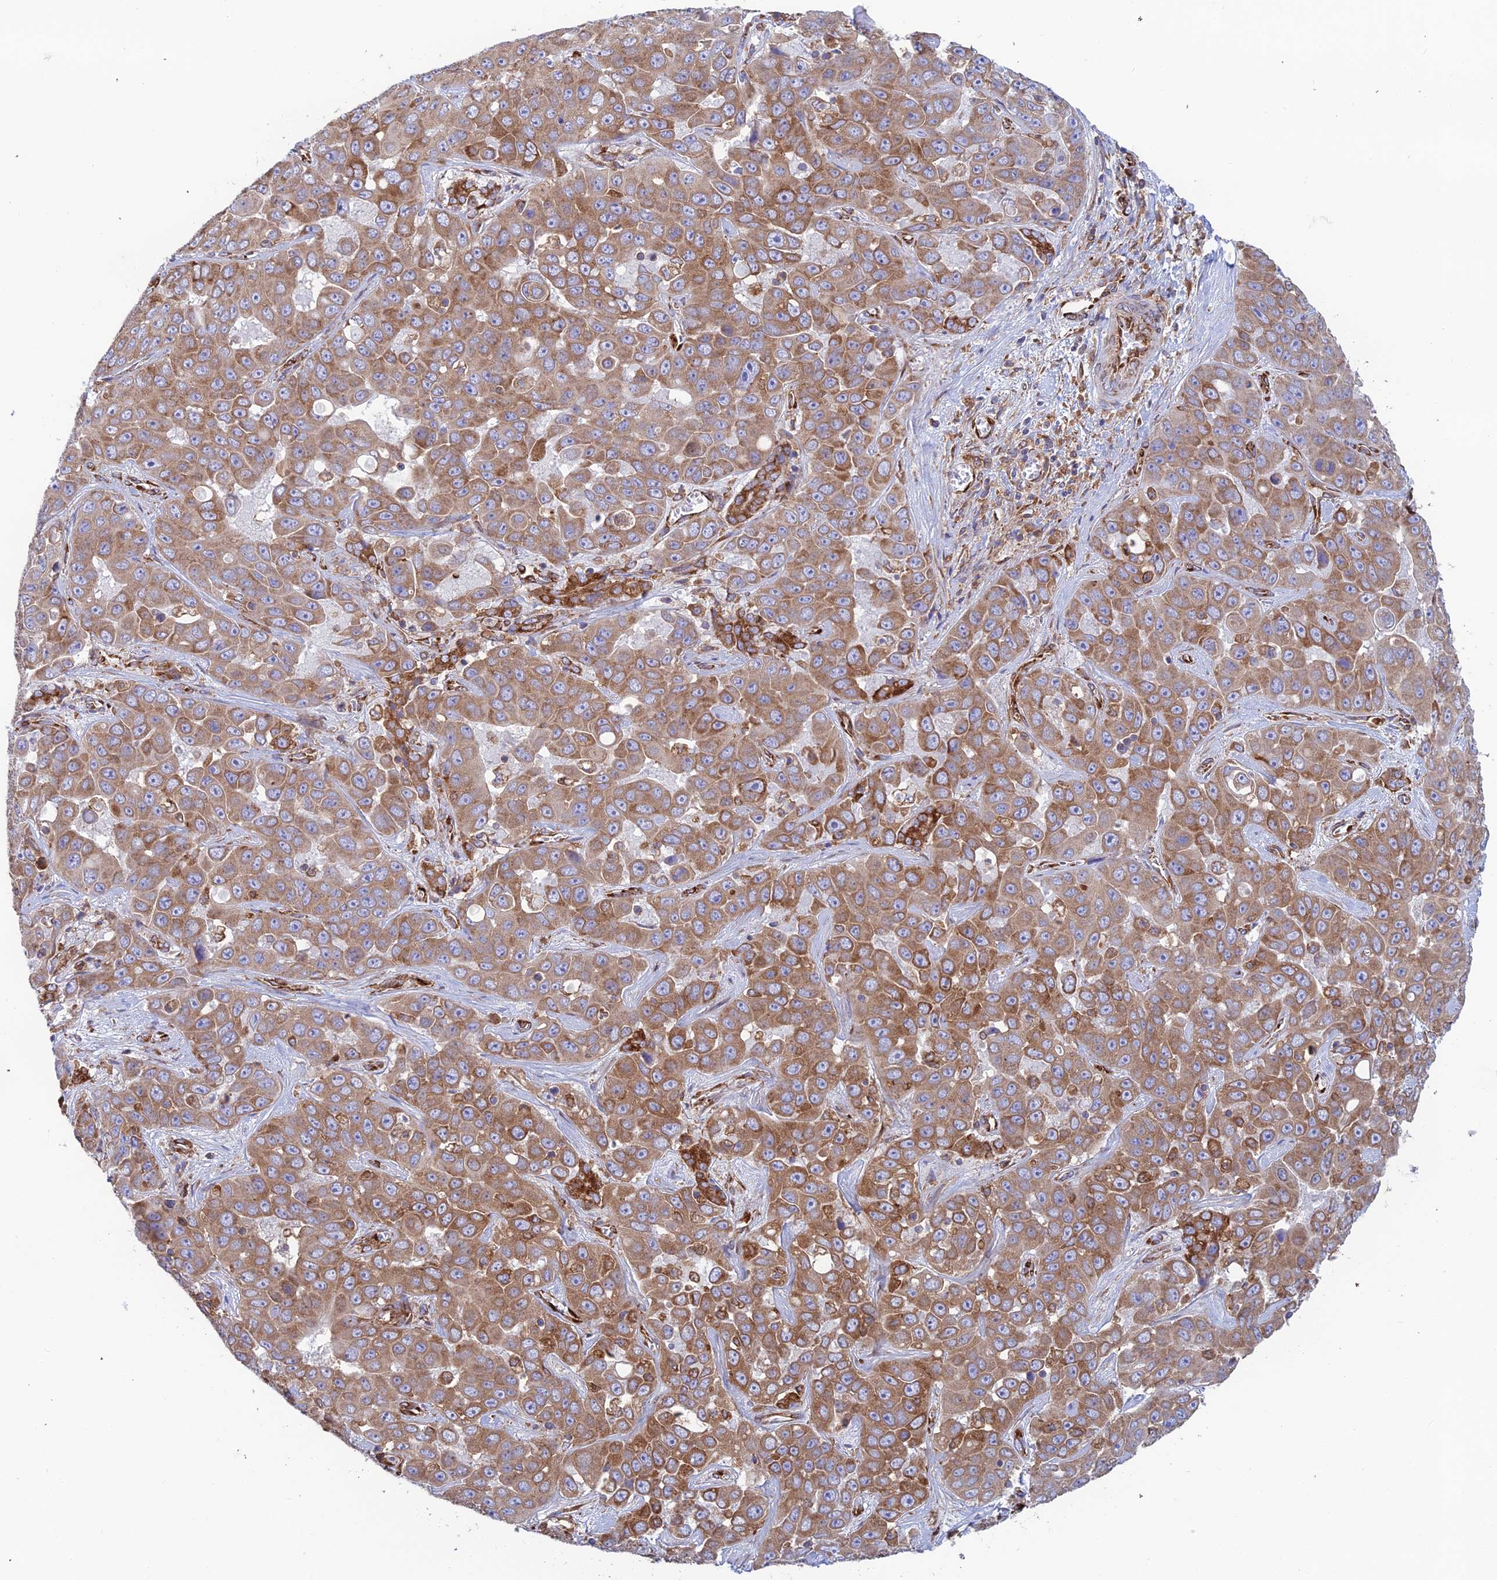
{"staining": {"intensity": "moderate", "quantity": ">75%", "location": "cytoplasmic/membranous"}, "tissue": "liver cancer", "cell_type": "Tumor cells", "image_type": "cancer", "snomed": [{"axis": "morphology", "description": "Cholangiocarcinoma"}, {"axis": "topography", "description": "Liver"}], "caption": "This is a histology image of IHC staining of liver cholangiocarcinoma, which shows moderate positivity in the cytoplasmic/membranous of tumor cells.", "gene": "CCDC69", "patient": {"sex": "female", "age": 52}}